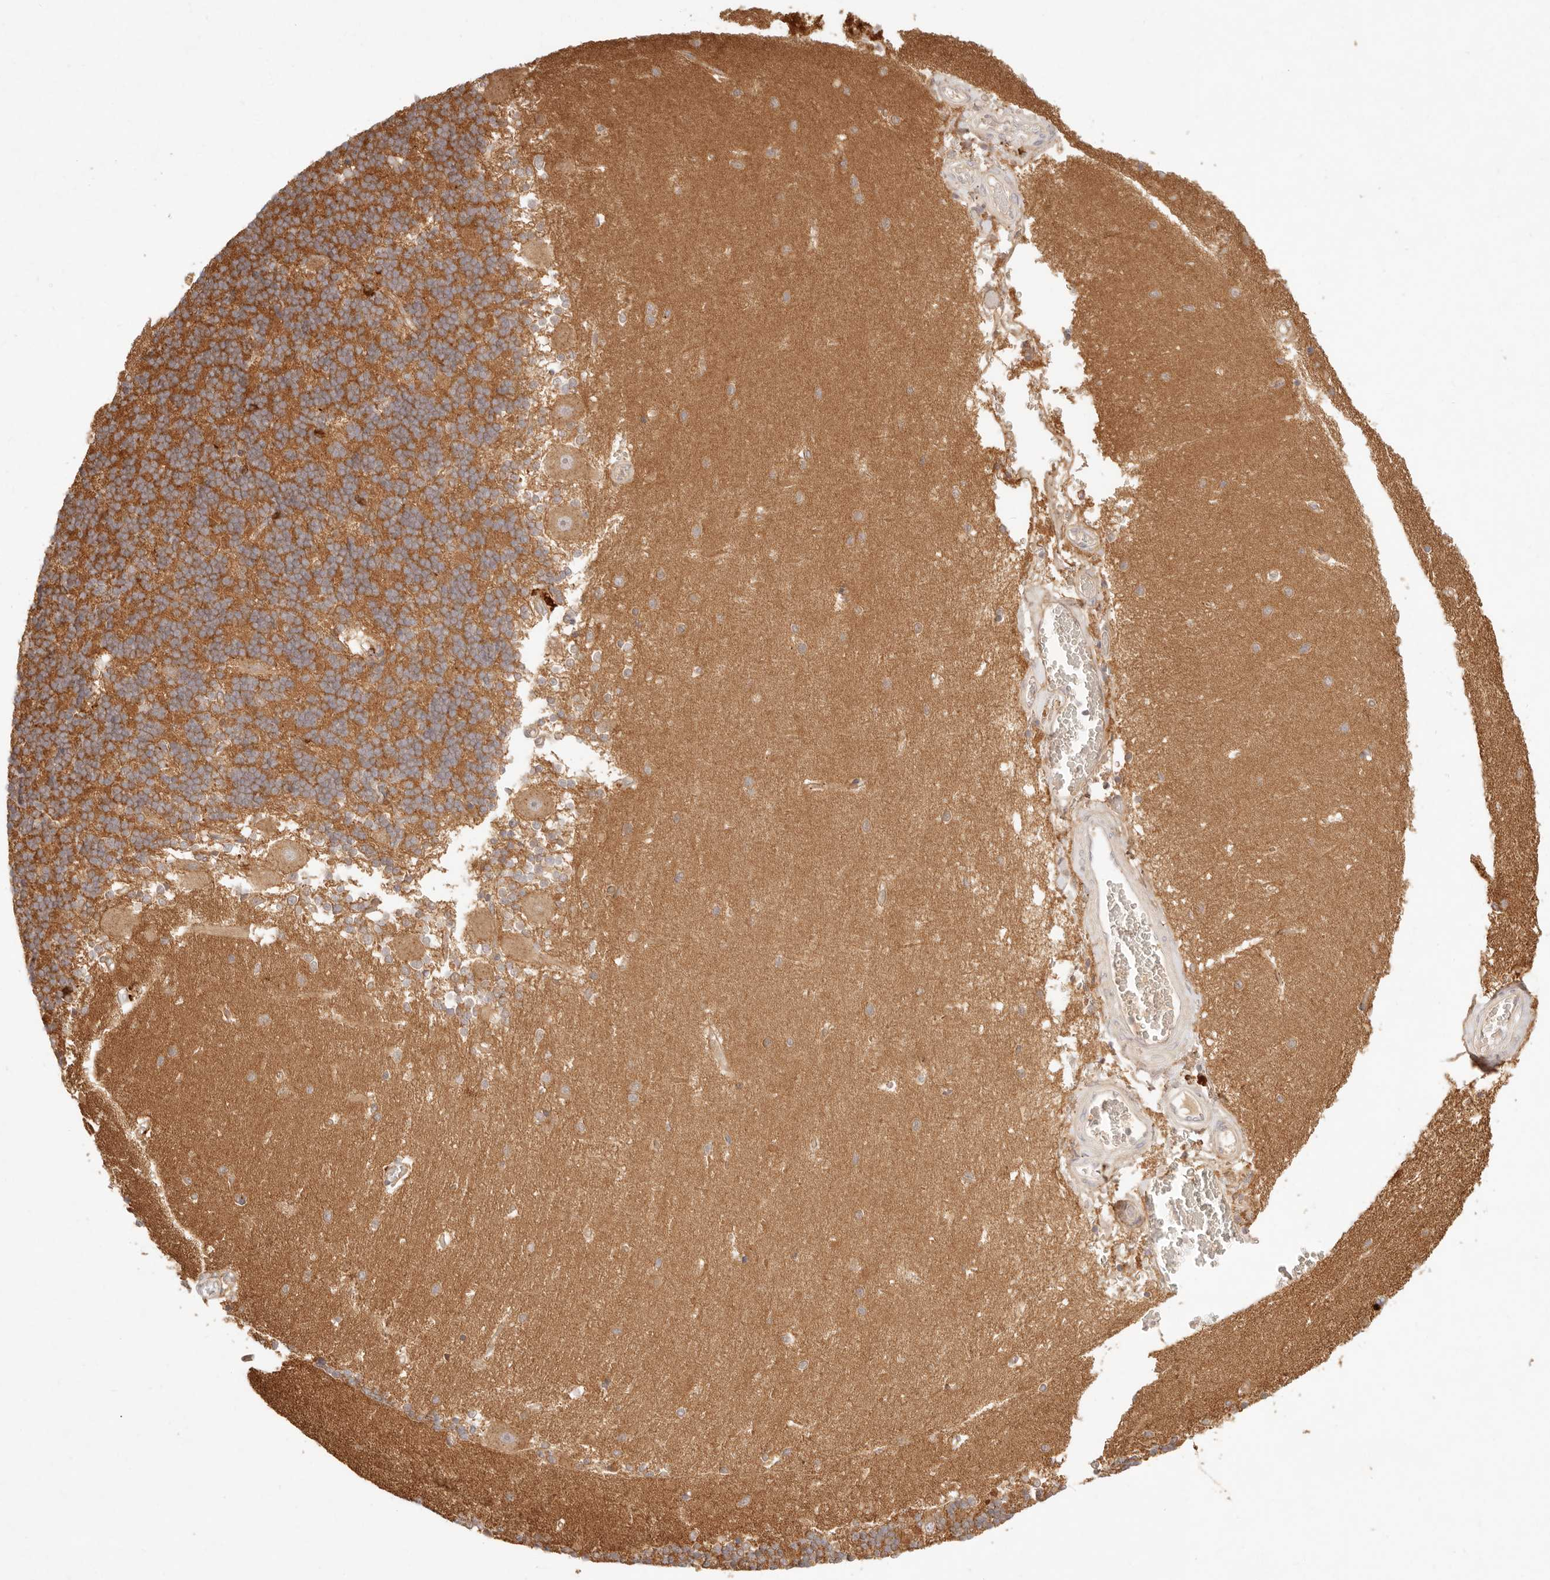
{"staining": {"intensity": "moderate", "quantity": ">75%", "location": "cytoplasmic/membranous"}, "tissue": "cerebellum", "cell_type": "Cells in granular layer", "image_type": "normal", "snomed": [{"axis": "morphology", "description": "Normal tissue, NOS"}, {"axis": "topography", "description": "Cerebellum"}], "caption": "IHC (DAB (3,3'-diaminobenzidine)) staining of normal cerebellum shows moderate cytoplasmic/membranous protein expression in approximately >75% of cells in granular layer. The staining was performed using DAB (3,3'-diaminobenzidine) to visualize the protein expression in brown, while the nuclei were stained in blue with hematoxylin (Magnification: 20x).", "gene": "PPP1R3B", "patient": {"sex": "male", "age": 37}}